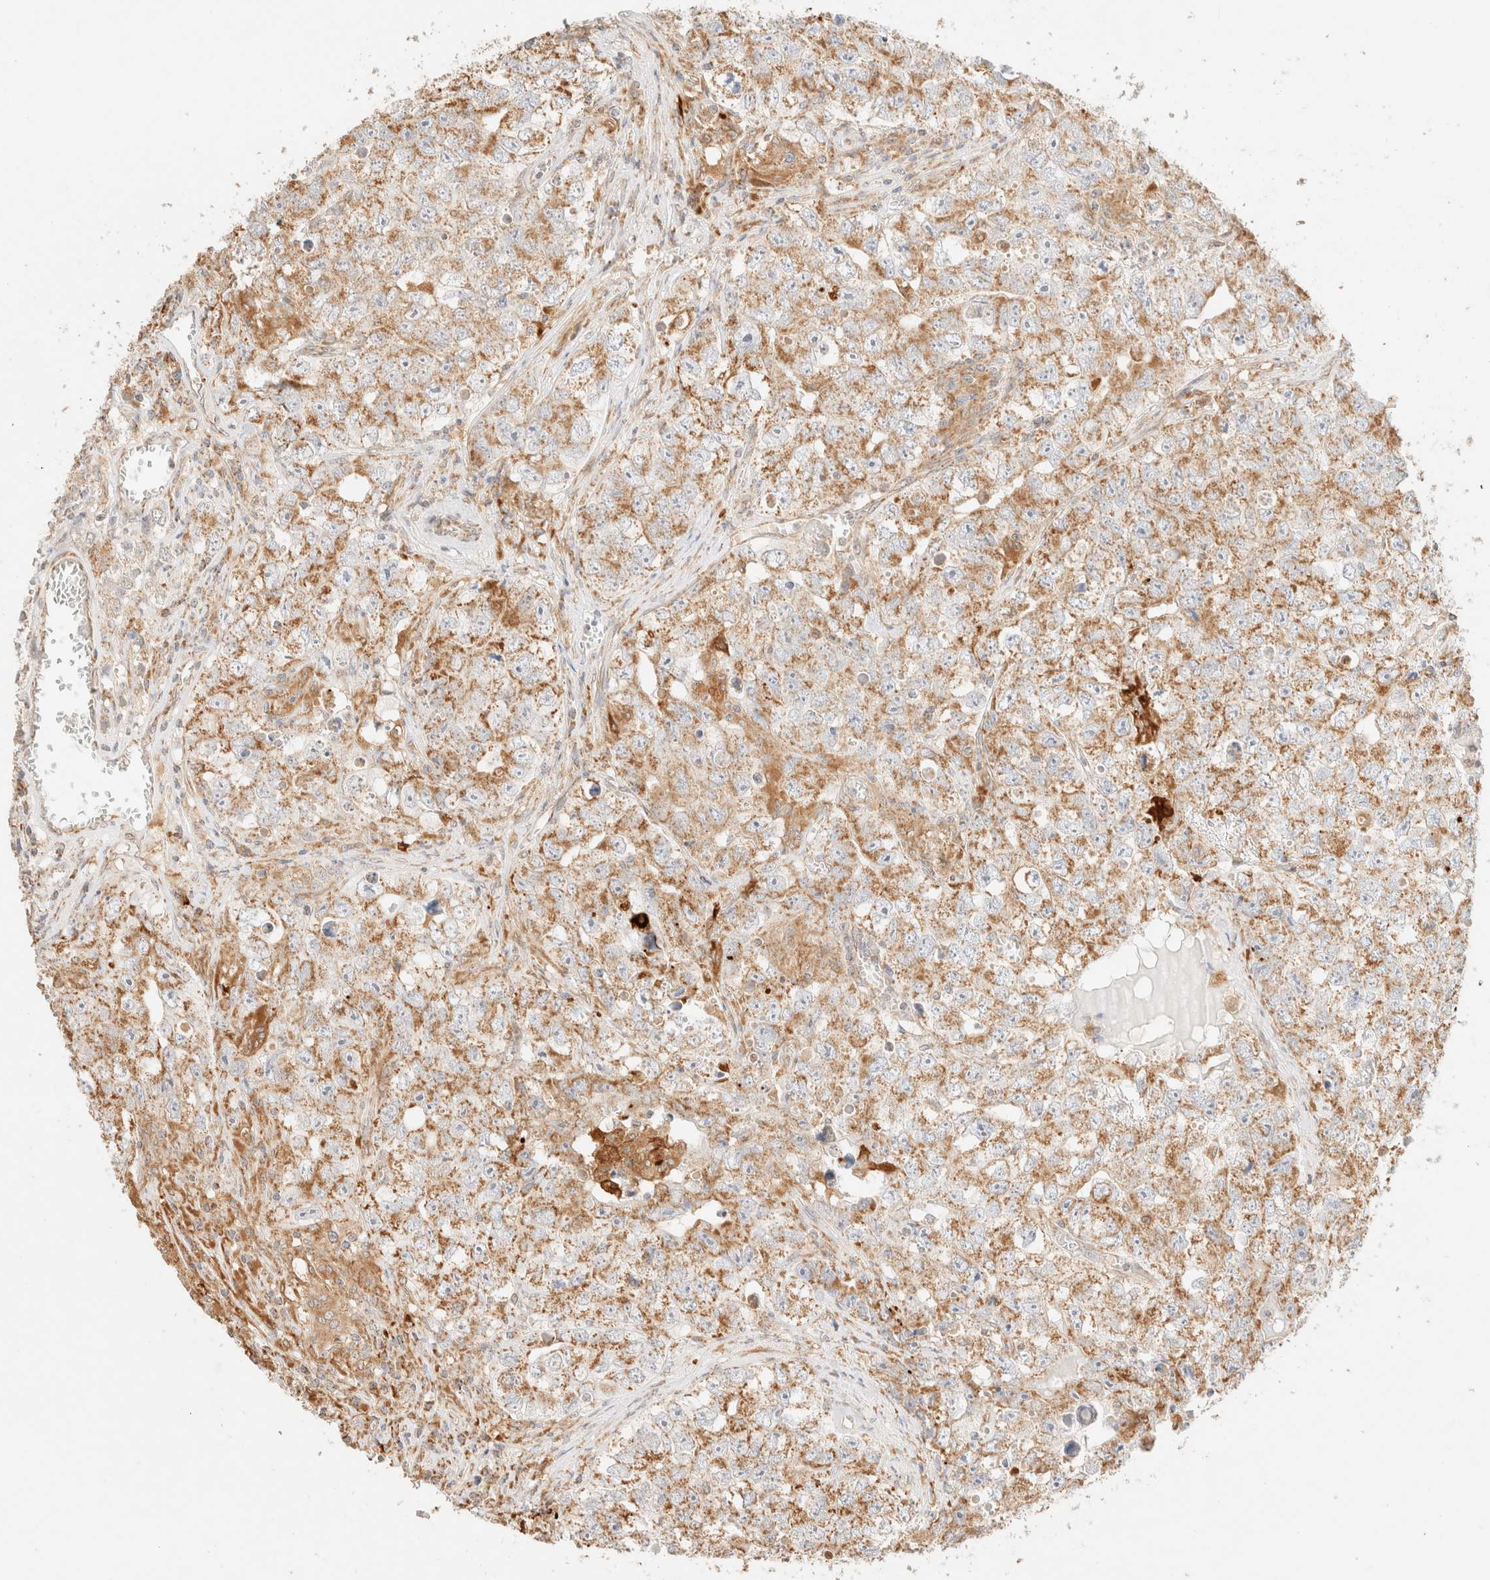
{"staining": {"intensity": "moderate", "quantity": ">75%", "location": "cytoplasmic/membranous"}, "tissue": "testis cancer", "cell_type": "Tumor cells", "image_type": "cancer", "snomed": [{"axis": "morphology", "description": "Seminoma, NOS"}, {"axis": "morphology", "description": "Carcinoma, Embryonal, NOS"}, {"axis": "topography", "description": "Testis"}], "caption": "Protein expression analysis of testis cancer shows moderate cytoplasmic/membranous staining in about >75% of tumor cells.", "gene": "TACO1", "patient": {"sex": "male", "age": 43}}